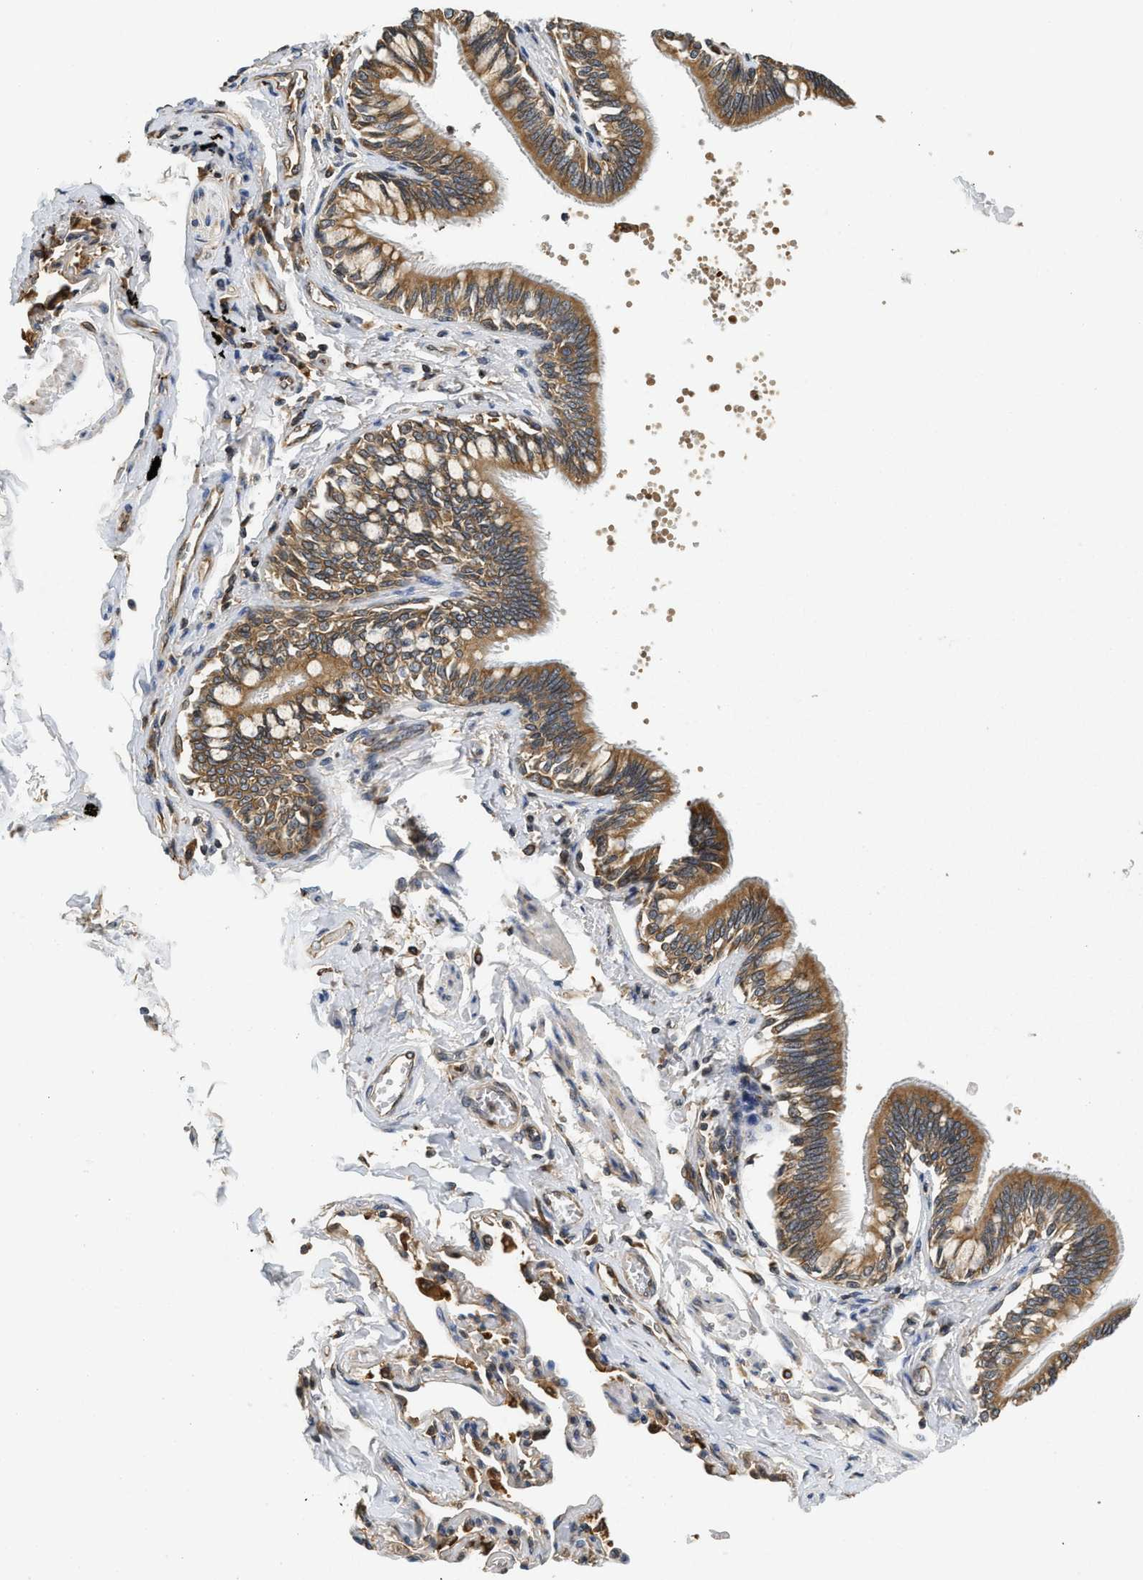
{"staining": {"intensity": "moderate", "quantity": ">75%", "location": "cytoplasmic/membranous"}, "tissue": "bronchus", "cell_type": "Respiratory epithelial cells", "image_type": "normal", "snomed": [{"axis": "morphology", "description": "Normal tissue, NOS"}, {"axis": "topography", "description": "Lung"}], "caption": "DAB (3,3'-diaminobenzidine) immunohistochemical staining of benign bronchus shows moderate cytoplasmic/membranous protein expression in about >75% of respiratory epithelial cells.", "gene": "BCAP31", "patient": {"sex": "male", "age": 64}}